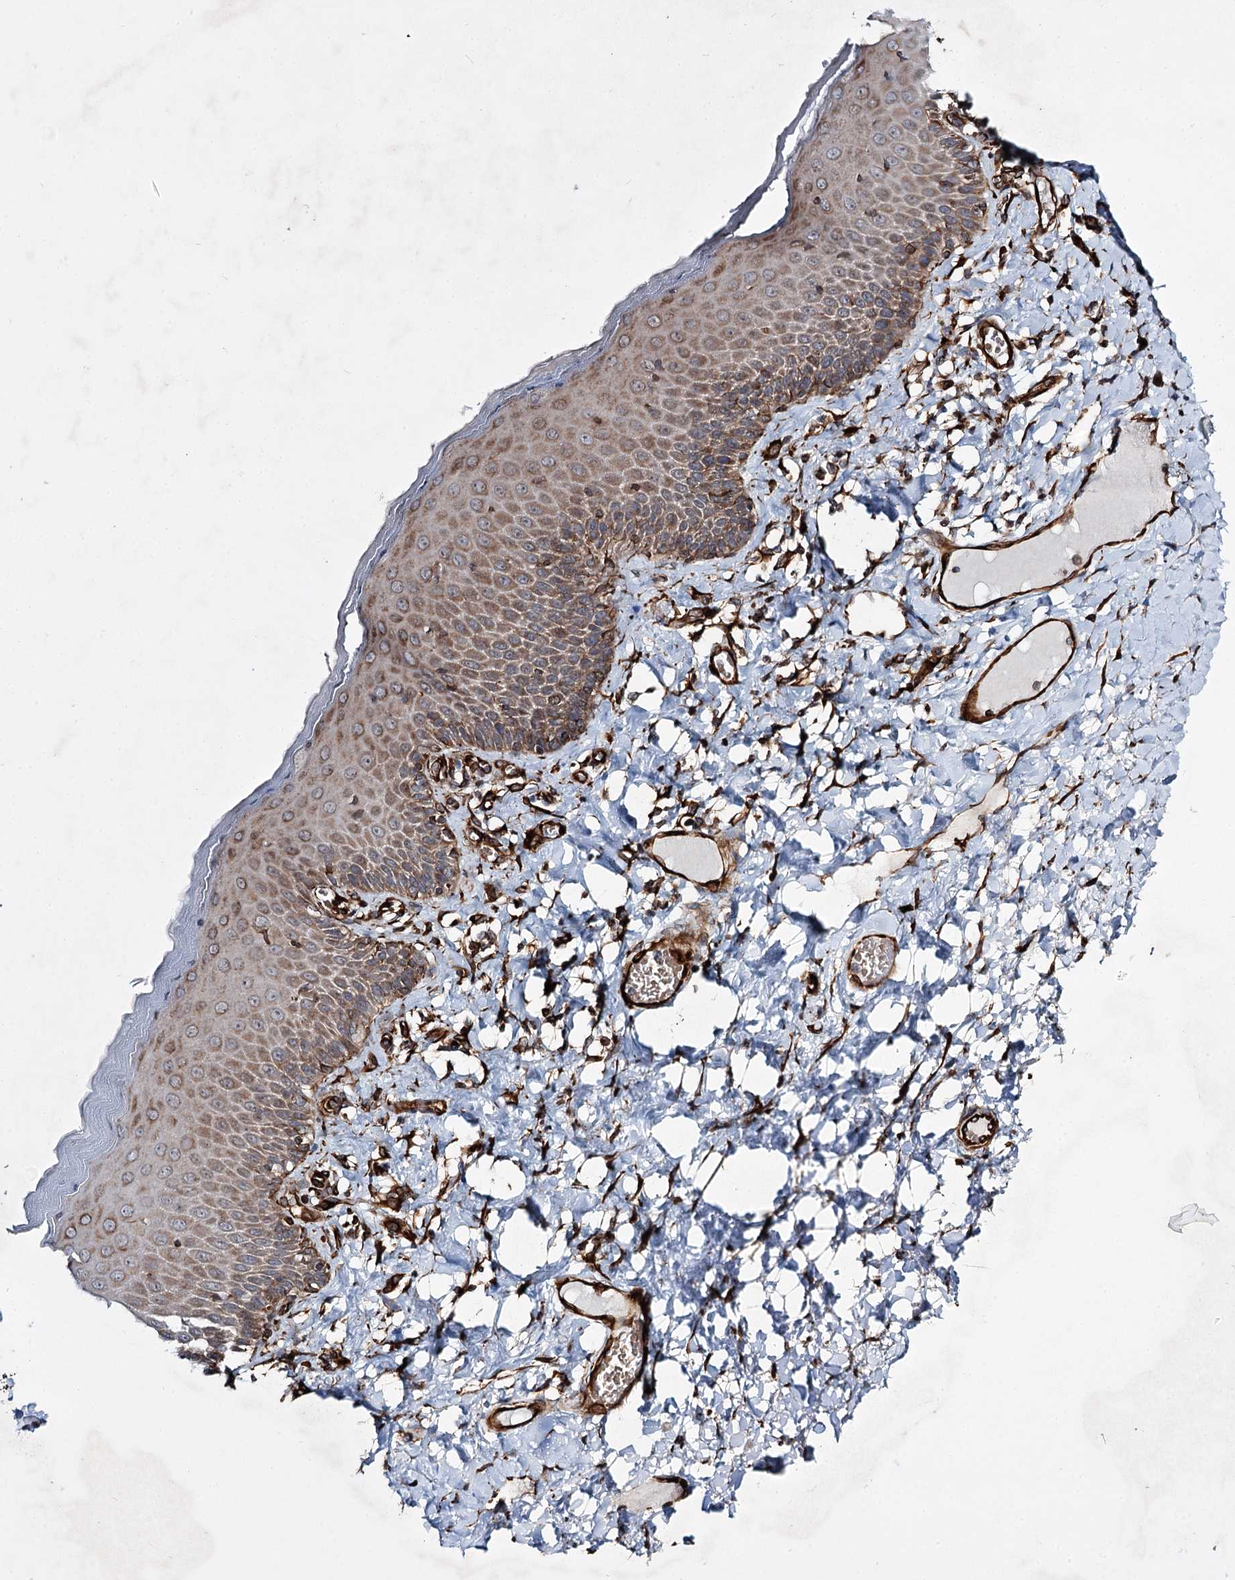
{"staining": {"intensity": "moderate", "quantity": ">75%", "location": "cytoplasmic/membranous"}, "tissue": "skin", "cell_type": "Epidermal cells", "image_type": "normal", "snomed": [{"axis": "morphology", "description": "Normal tissue, NOS"}, {"axis": "topography", "description": "Anal"}], "caption": "An image of human skin stained for a protein reveals moderate cytoplasmic/membranous brown staining in epidermal cells.", "gene": "DPEP2", "patient": {"sex": "male", "age": 69}}